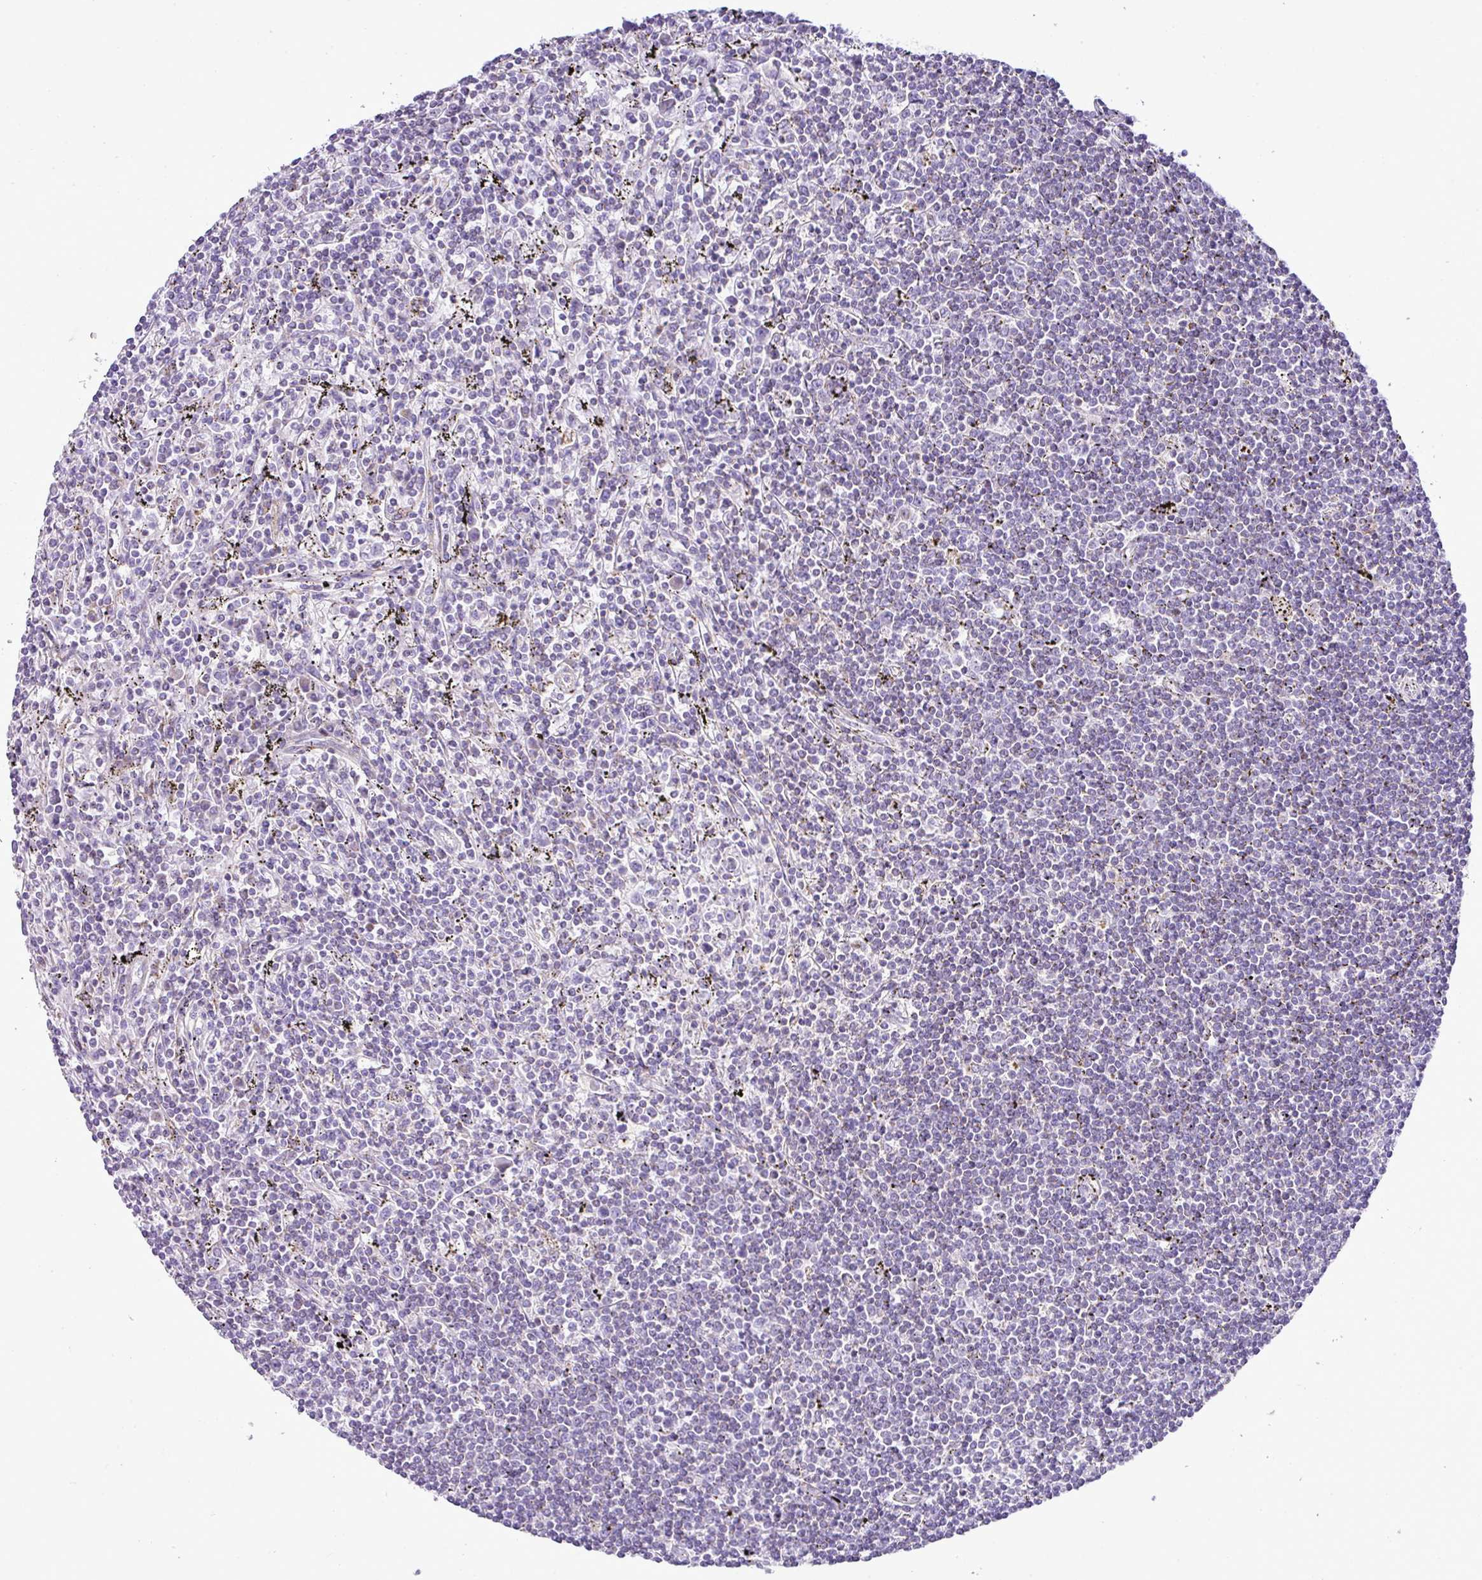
{"staining": {"intensity": "negative", "quantity": "none", "location": "none"}, "tissue": "lymphoma", "cell_type": "Tumor cells", "image_type": "cancer", "snomed": [{"axis": "morphology", "description": "Malignant lymphoma, non-Hodgkin's type, Low grade"}, {"axis": "topography", "description": "Spleen"}], "caption": "Tumor cells are negative for protein expression in human low-grade malignant lymphoma, non-Hodgkin's type.", "gene": "PGAP4", "patient": {"sex": "male", "age": 76}}